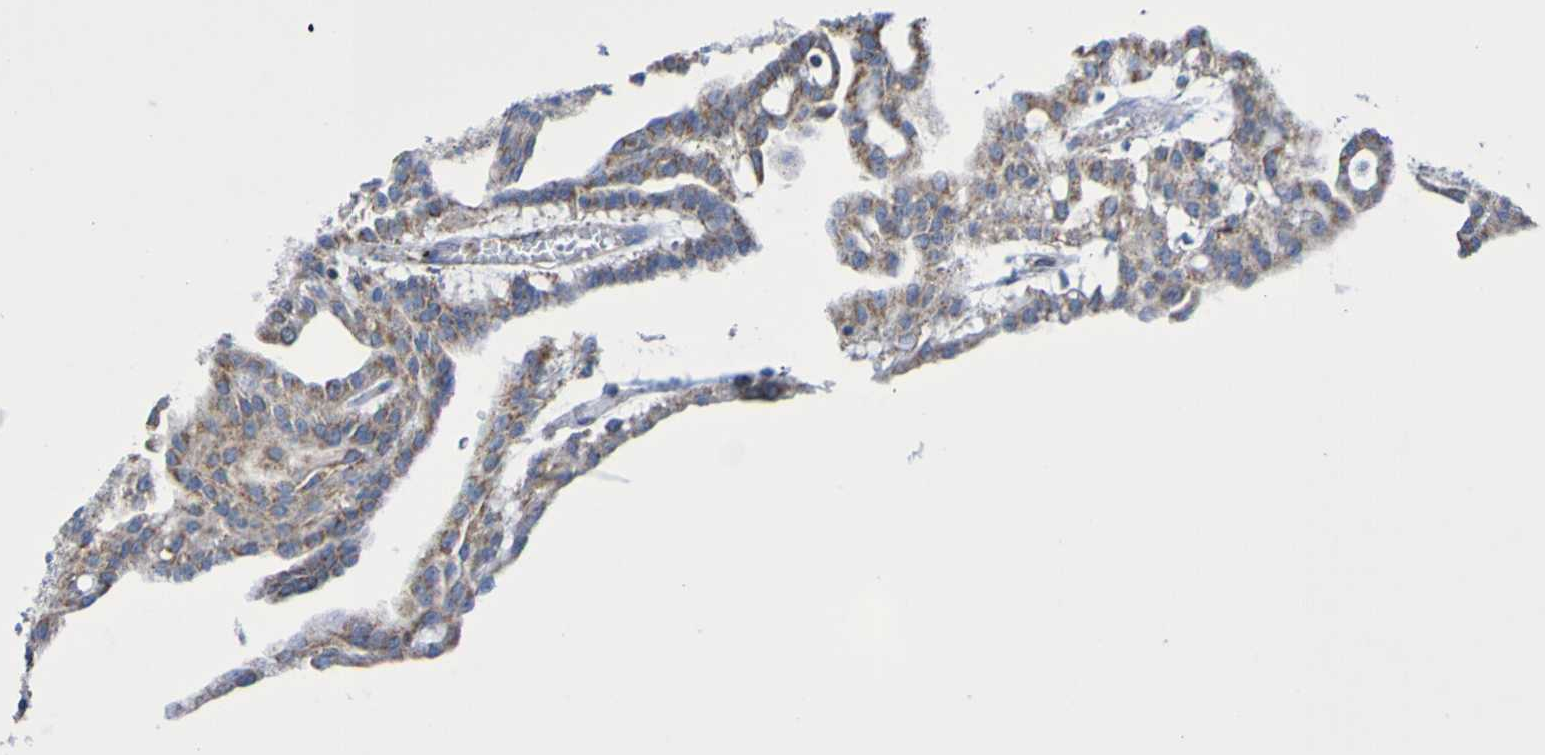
{"staining": {"intensity": "moderate", "quantity": ">75%", "location": "cytoplasmic/membranous"}, "tissue": "renal cancer", "cell_type": "Tumor cells", "image_type": "cancer", "snomed": [{"axis": "morphology", "description": "Adenocarcinoma, NOS"}, {"axis": "topography", "description": "Kidney"}], "caption": "Human adenocarcinoma (renal) stained for a protein (brown) exhibits moderate cytoplasmic/membranous positive staining in about >75% of tumor cells.", "gene": "CNTN2", "patient": {"sex": "male", "age": 63}}